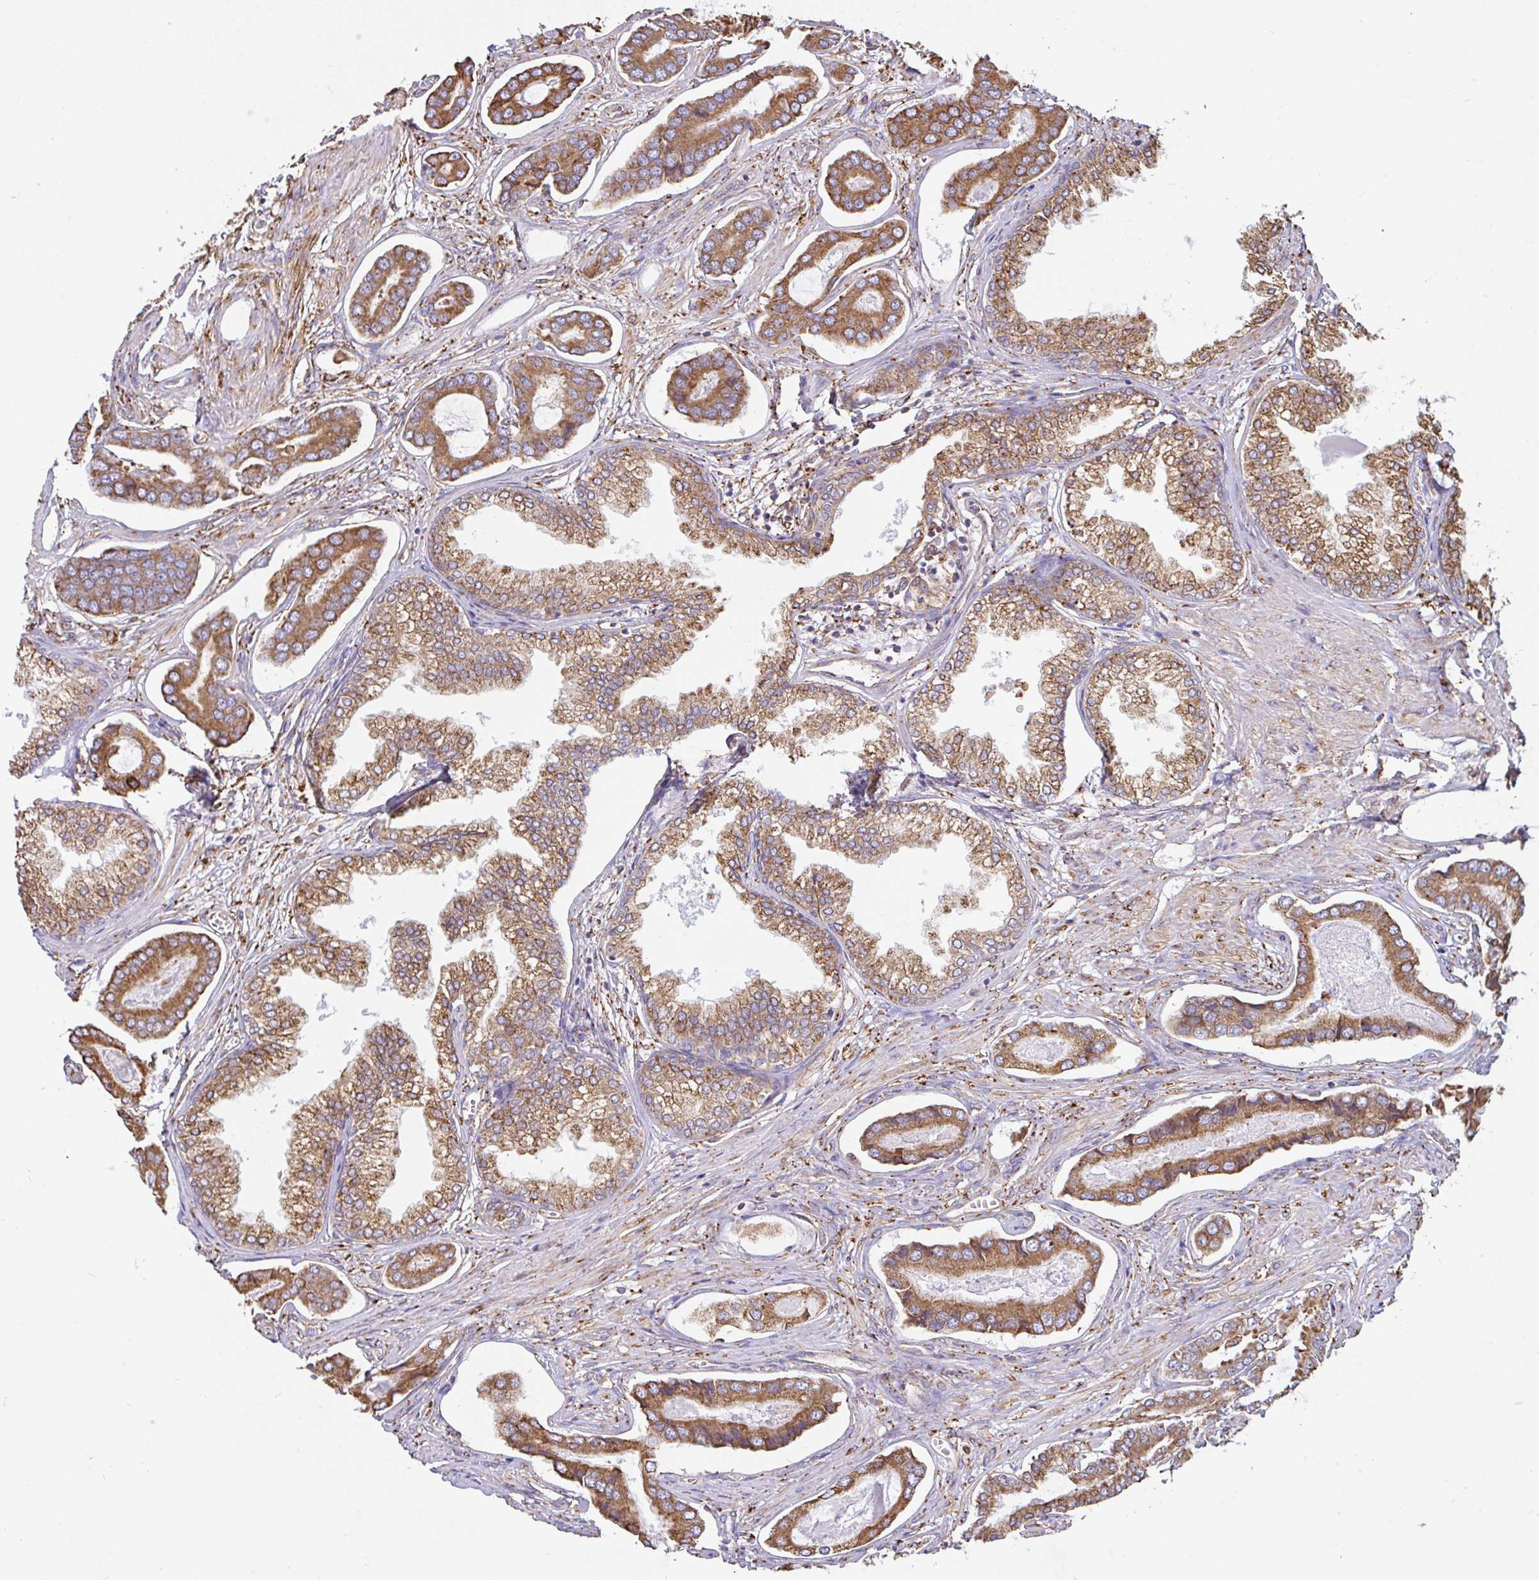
{"staining": {"intensity": "moderate", "quantity": ">75%", "location": "cytoplasmic/membranous"}, "tissue": "prostate cancer", "cell_type": "Tumor cells", "image_type": "cancer", "snomed": [{"axis": "morphology", "description": "Adenocarcinoma, NOS"}, {"axis": "topography", "description": "Prostate and seminal vesicle, NOS"}], "caption": "Protein staining displays moderate cytoplasmic/membranous expression in about >75% of tumor cells in prostate cancer (adenocarcinoma).", "gene": "EML5", "patient": {"sex": "male", "age": 76}}